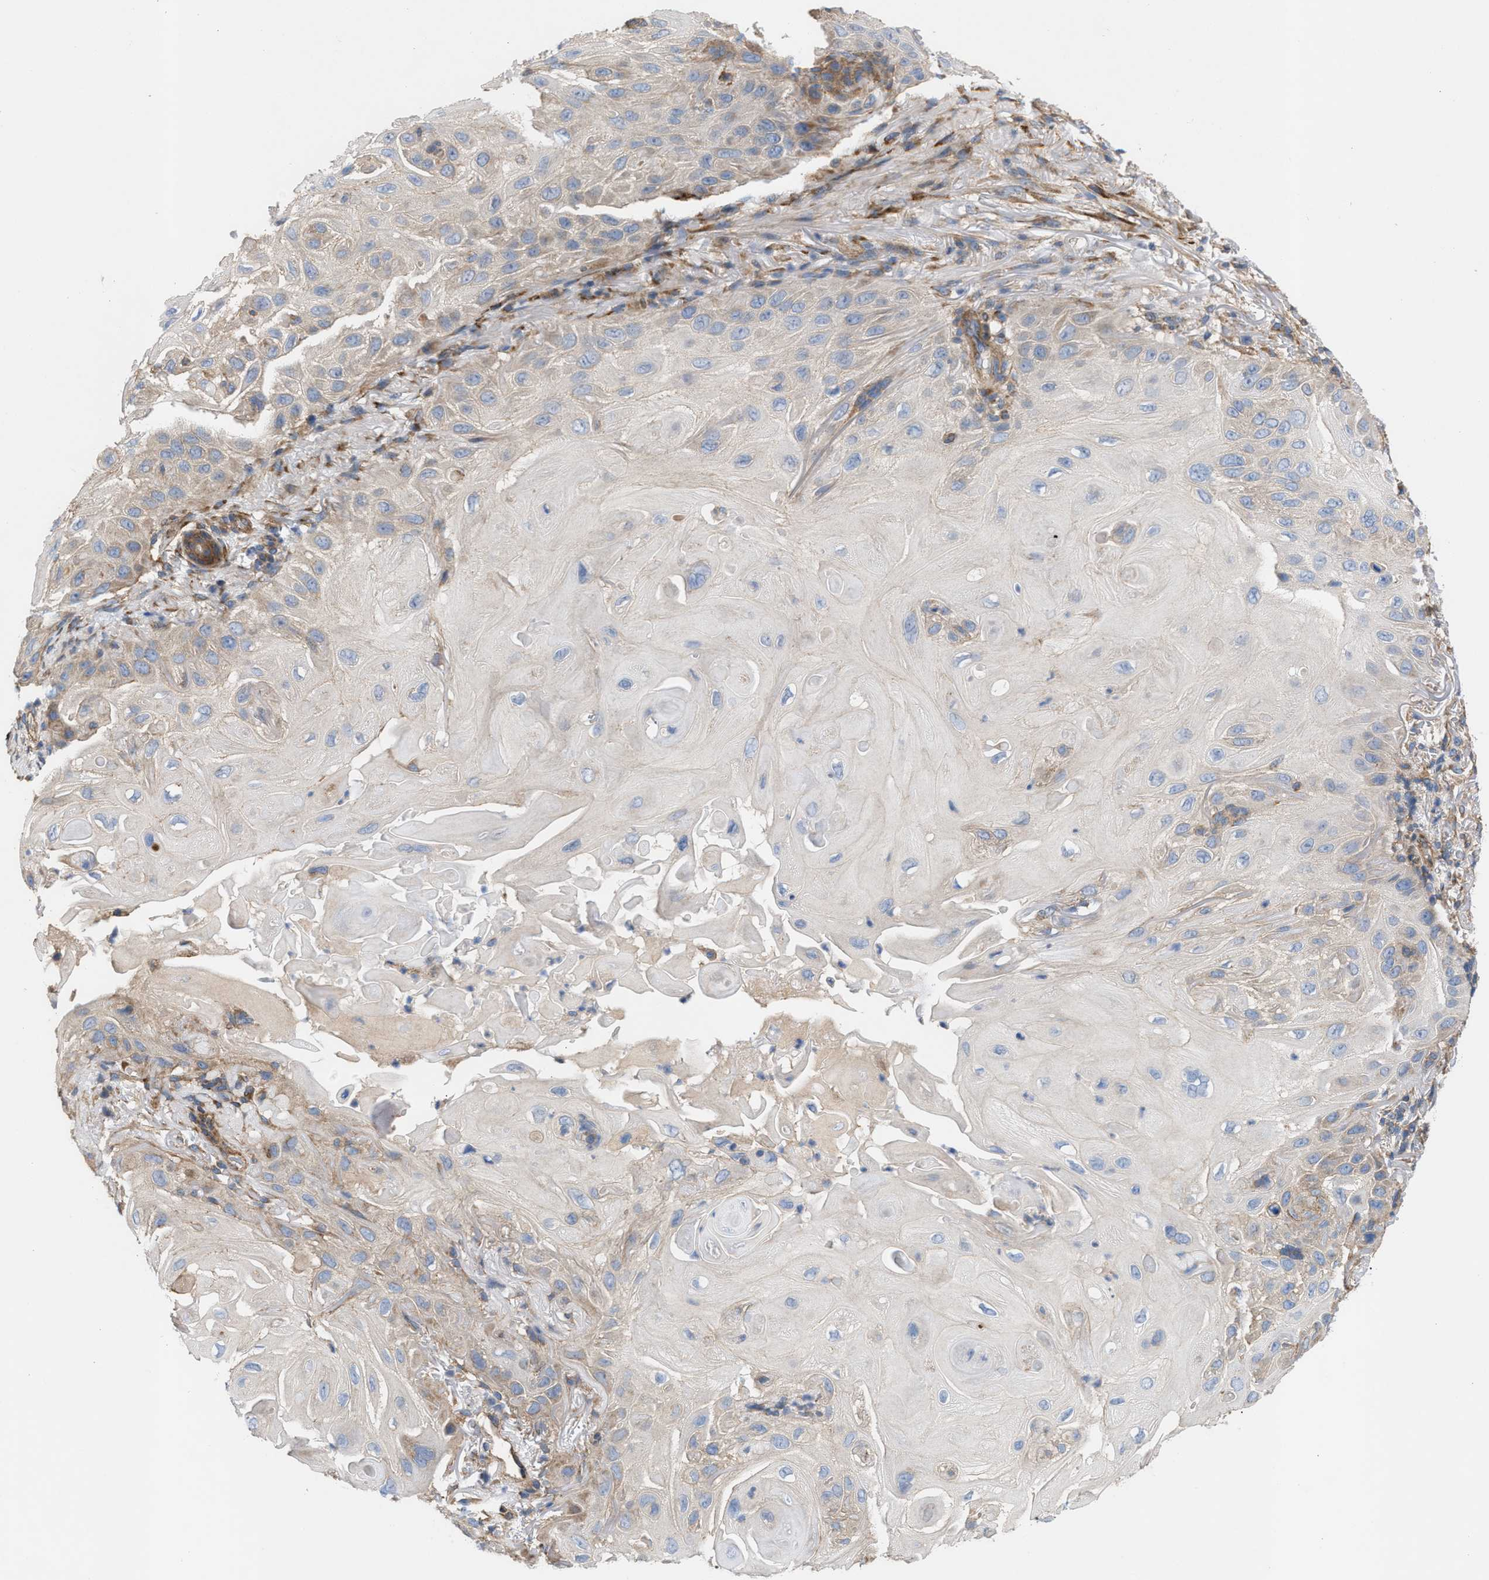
{"staining": {"intensity": "weak", "quantity": "<25%", "location": "cytoplasmic/membranous"}, "tissue": "skin cancer", "cell_type": "Tumor cells", "image_type": "cancer", "snomed": [{"axis": "morphology", "description": "Squamous cell carcinoma, NOS"}, {"axis": "topography", "description": "Skin"}], "caption": "High magnification brightfield microscopy of skin cancer (squamous cell carcinoma) stained with DAB (3,3'-diaminobenzidine) (brown) and counterstained with hematoxylin (blue): tumor cells show no significant expression. (IHC, brightfield microscopy, high magnification).", "gene": "OXSM", "patient": {"sex": "female", "age": 77}}